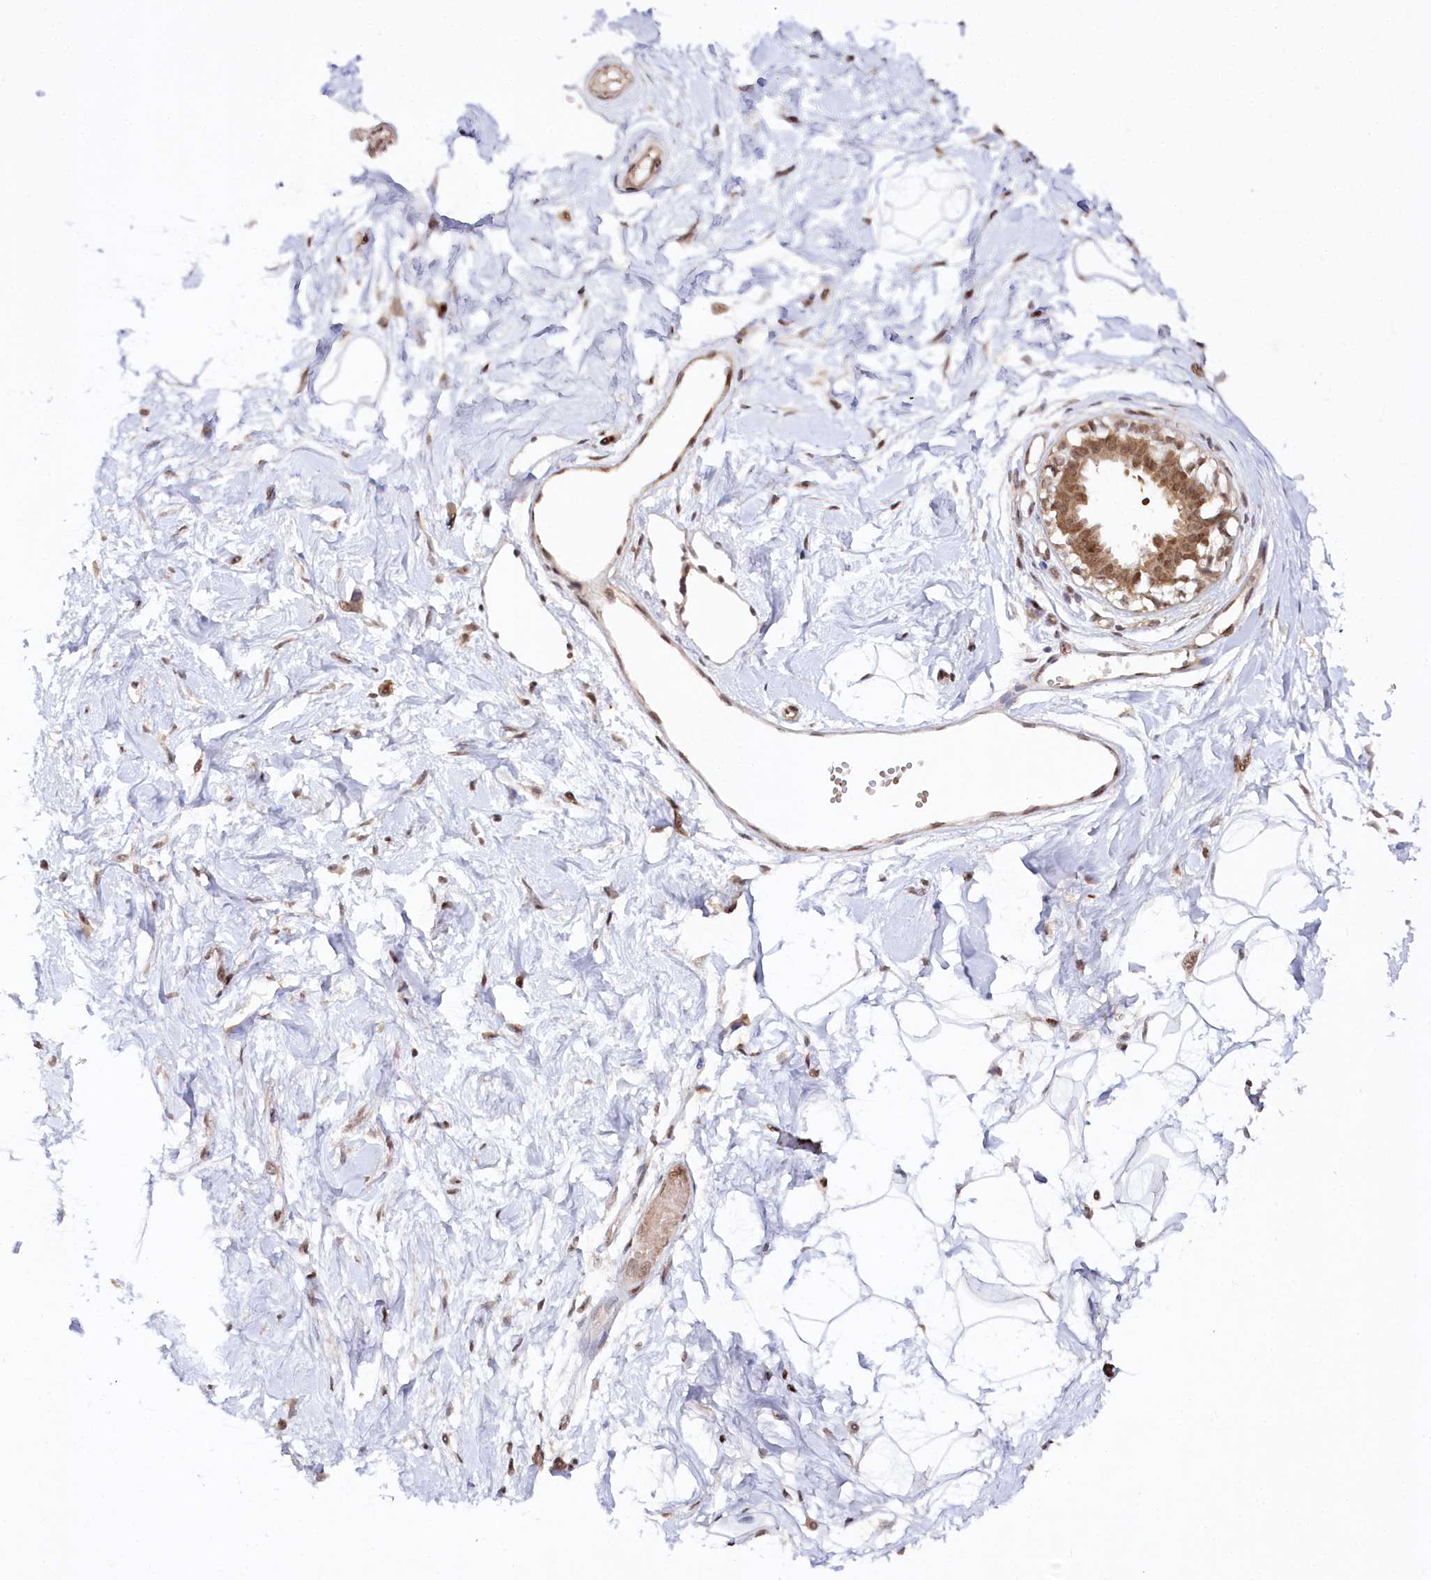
{"staining": {"intensity": "negative", "quantity": "none", "location": "none"}, "tissue": "breast", "cell_type": "Adipocytes", "image_type": "normal", "snomed": [{"axis": "morphology", "description": "Normal tissue, NOS"}, {"axis": "topography", "description": "Breast"}], "caption": "The histopathology image exhibits no significant staining in adipocytes of breast.", "gene": "CCDC65", "patient": {"sex": "female", "age": 45}}